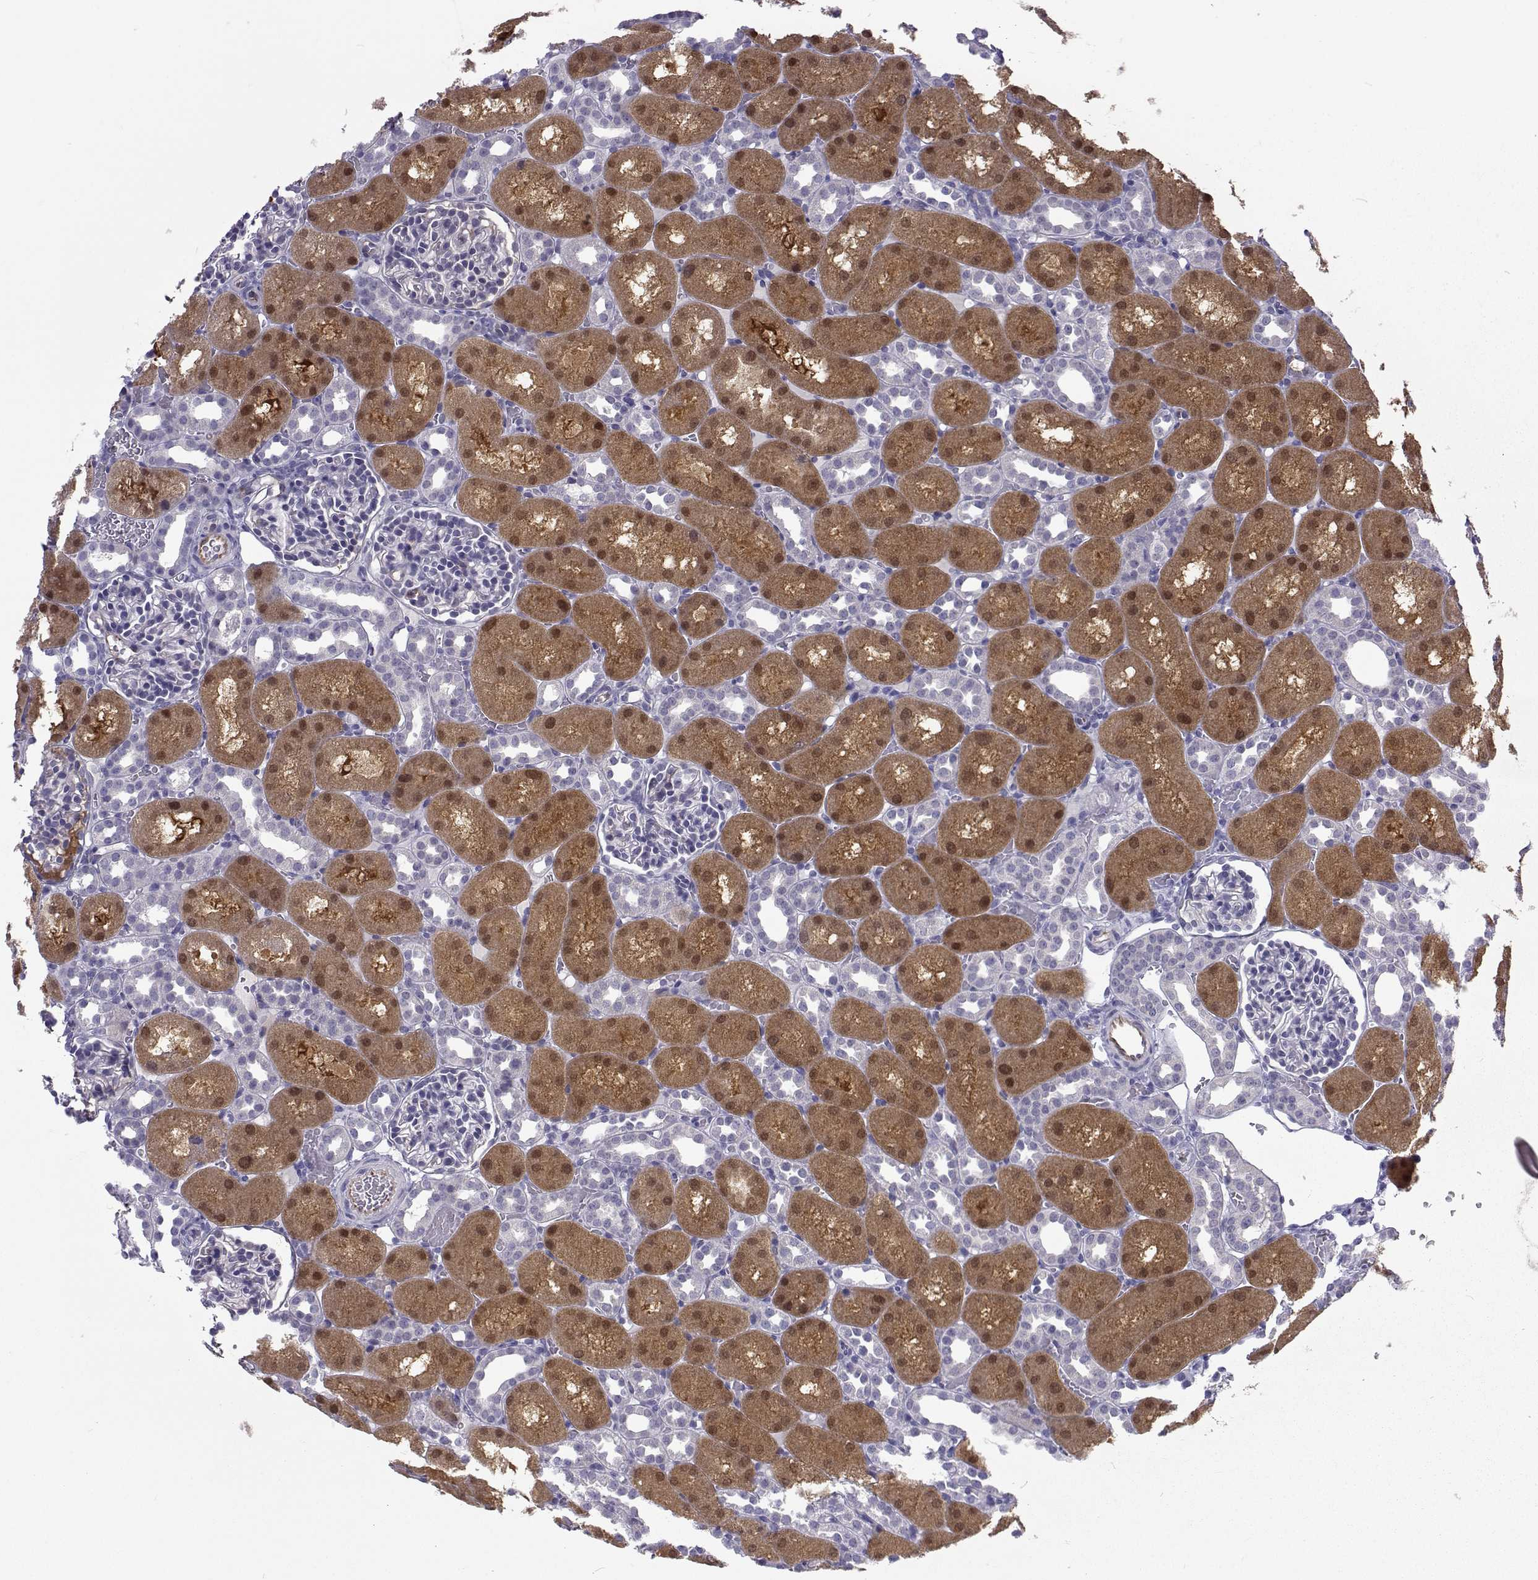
{"staining": {"intensity": "negative", "quantity": "none", "location": "none"}, "tissue": "kidney", "cell_type": "Cells in glomeruli", "image_type": "normal", "snomed": [{"axis": "morphology", "description": "Normal tissue, NOS"}, {"axis": "topography", "description": "Kidney"}], "caption": "Immunohistochemical staining of normal human kidney displays no significant expression in cells in glomeruli.", "gene": "GALM", "patient": {"sex": "male", "age": 1}}